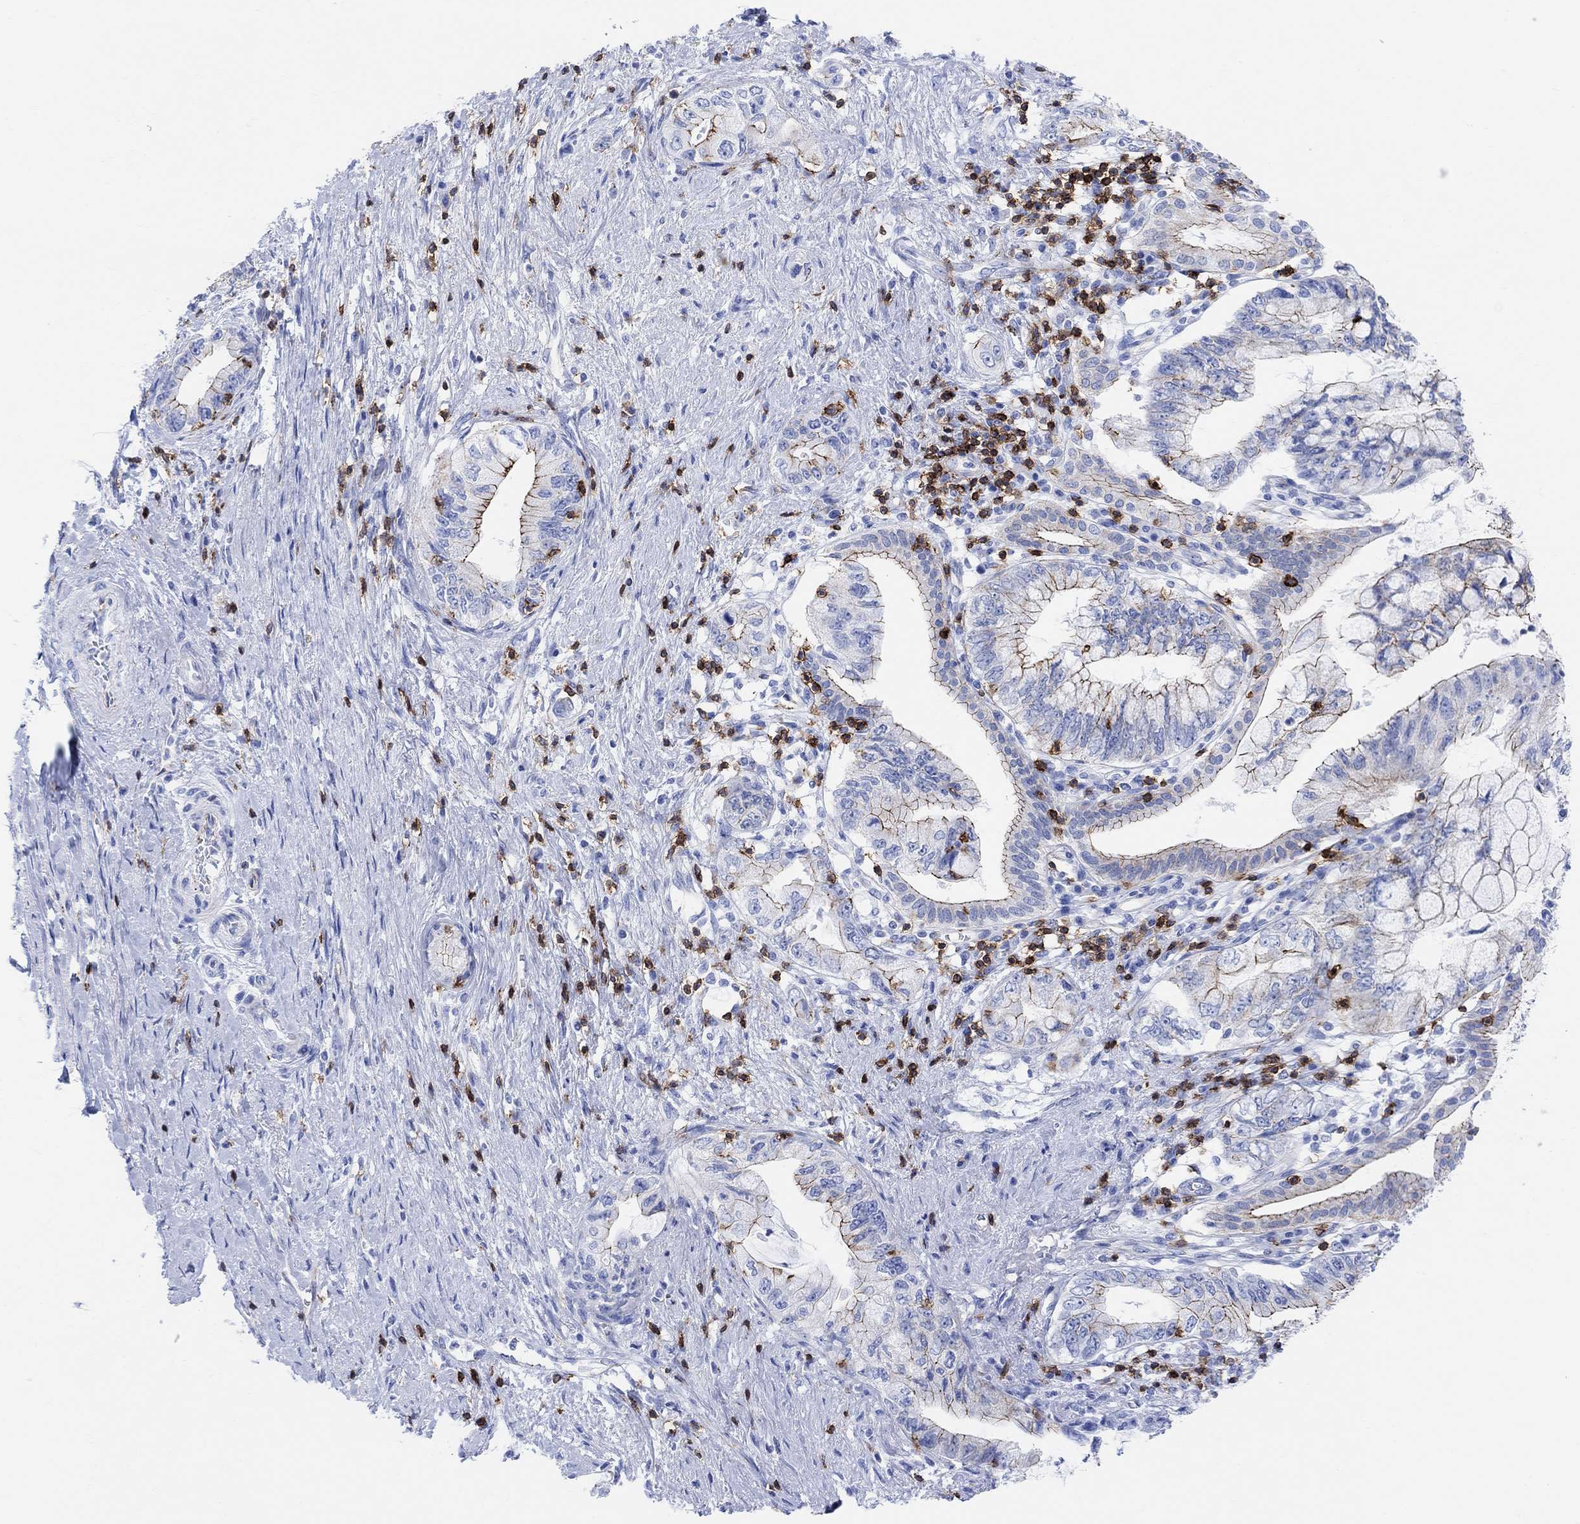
{"staining": {"intensity": "moderate", "quantity": "25%-75%", "location": "cytoplasmic/membranous"}, "tissue": "pancreatic cancer", "cell_type": "Tumor cells", "image_type": "cancer", "snomed": [{"axis": "morphology", "description": "Adenocarcinoma, NOS"}, {"axis": "topography", "description": "Pancreas"}], "caption": "A photomicrograph showing moderate cytoplasmic/membranous staining in approximately 25%-75% of tumor cells in pancreatic cancer, as visualized by brown immunohistochemical staining.", "gene": "GPR65", "patient": {"sex": "female", "age": 73}}